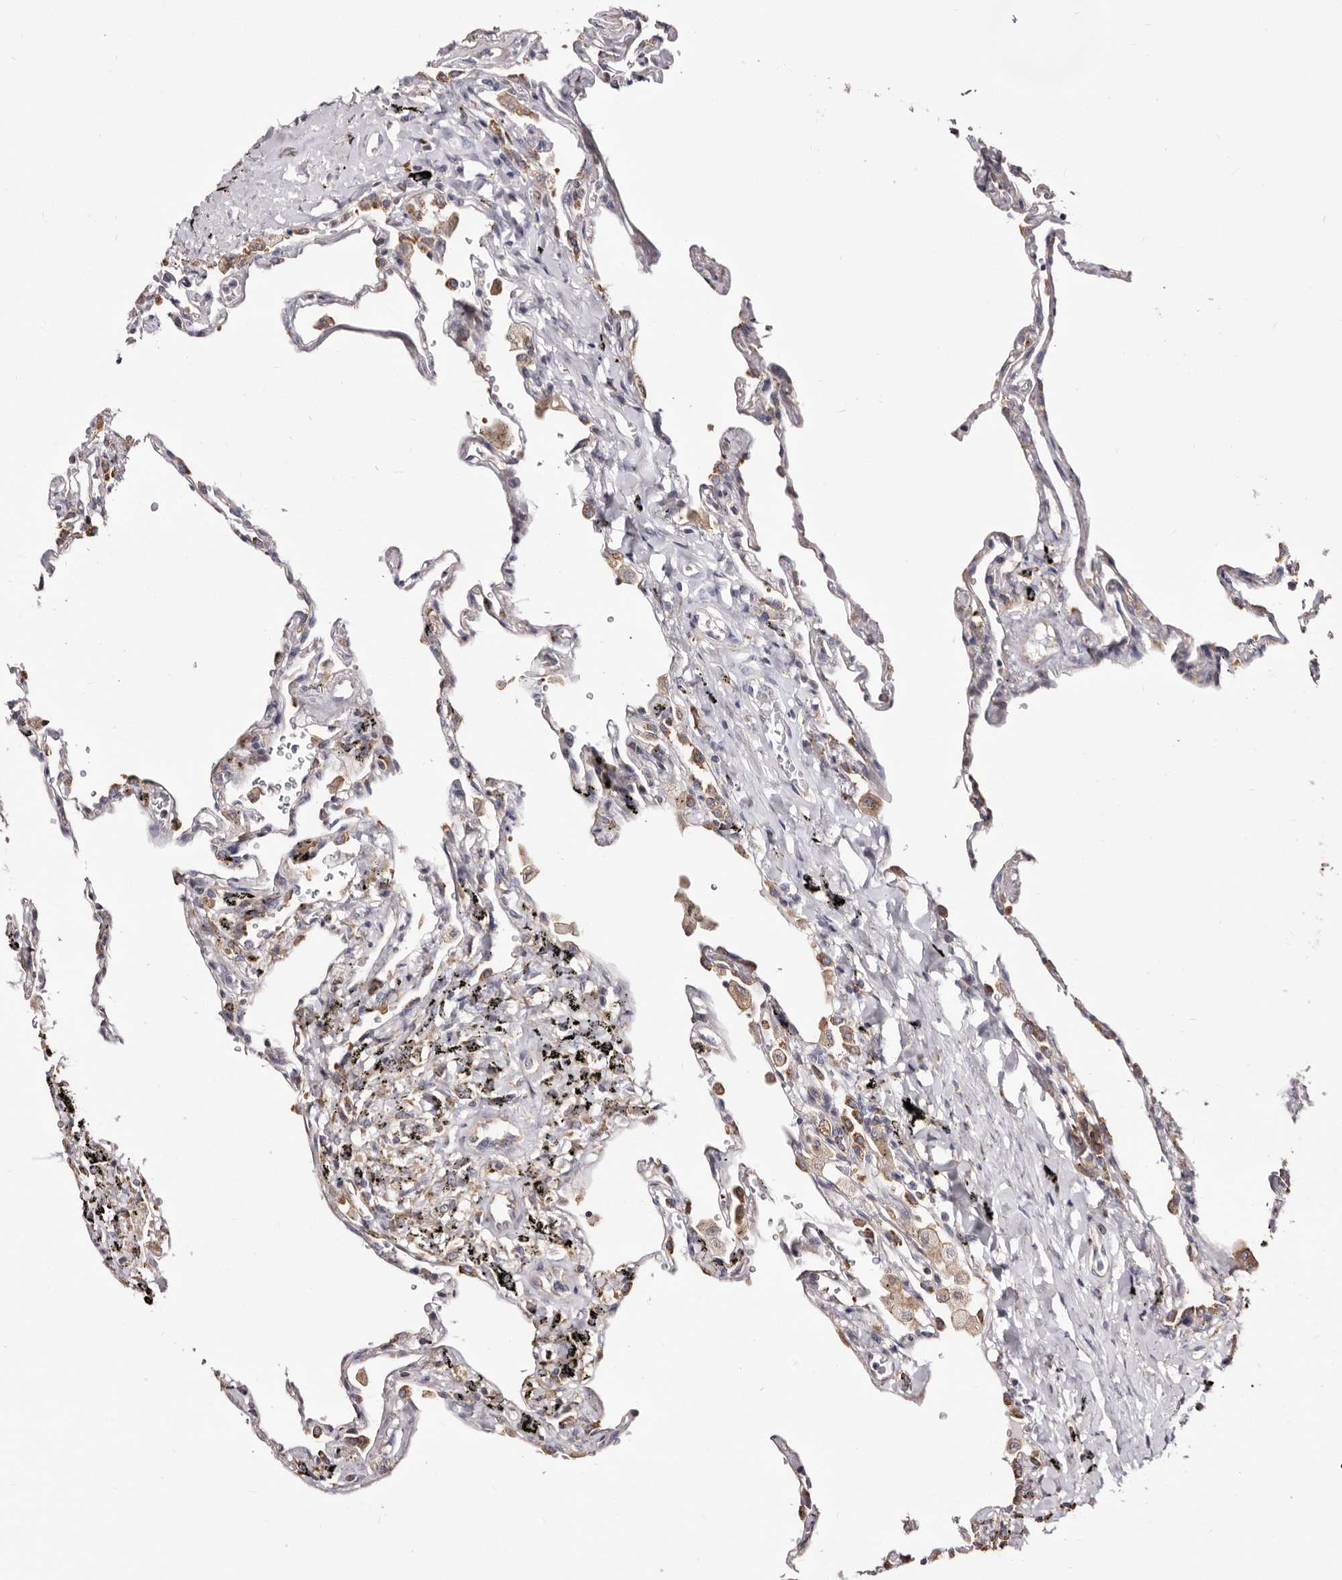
{"staining": {"intensity": "moderate", "quantity": "<25%", "location": "cytoplasmic/membranous"}, "tissue": "lung", "cell_type": "Alveolar cells", "image_type": "normal", "snomed": [{"axis": "morphology", "description": "Normal tissue, NOS"}, {"axis": "topography", "description": "Lung"}], "caption": "Immunohistochemical staining of benign human lung demonstrates low levels of moderate cytoplasmic/membranous expression in about <25% of alveolar cells. The staining was performed using DAB, with brown indicating positive protein expression. Nuclei are stained blue with hematoxylin.", "gene": "ACBD6", "patient": {"sex": "male", "age": 59}}